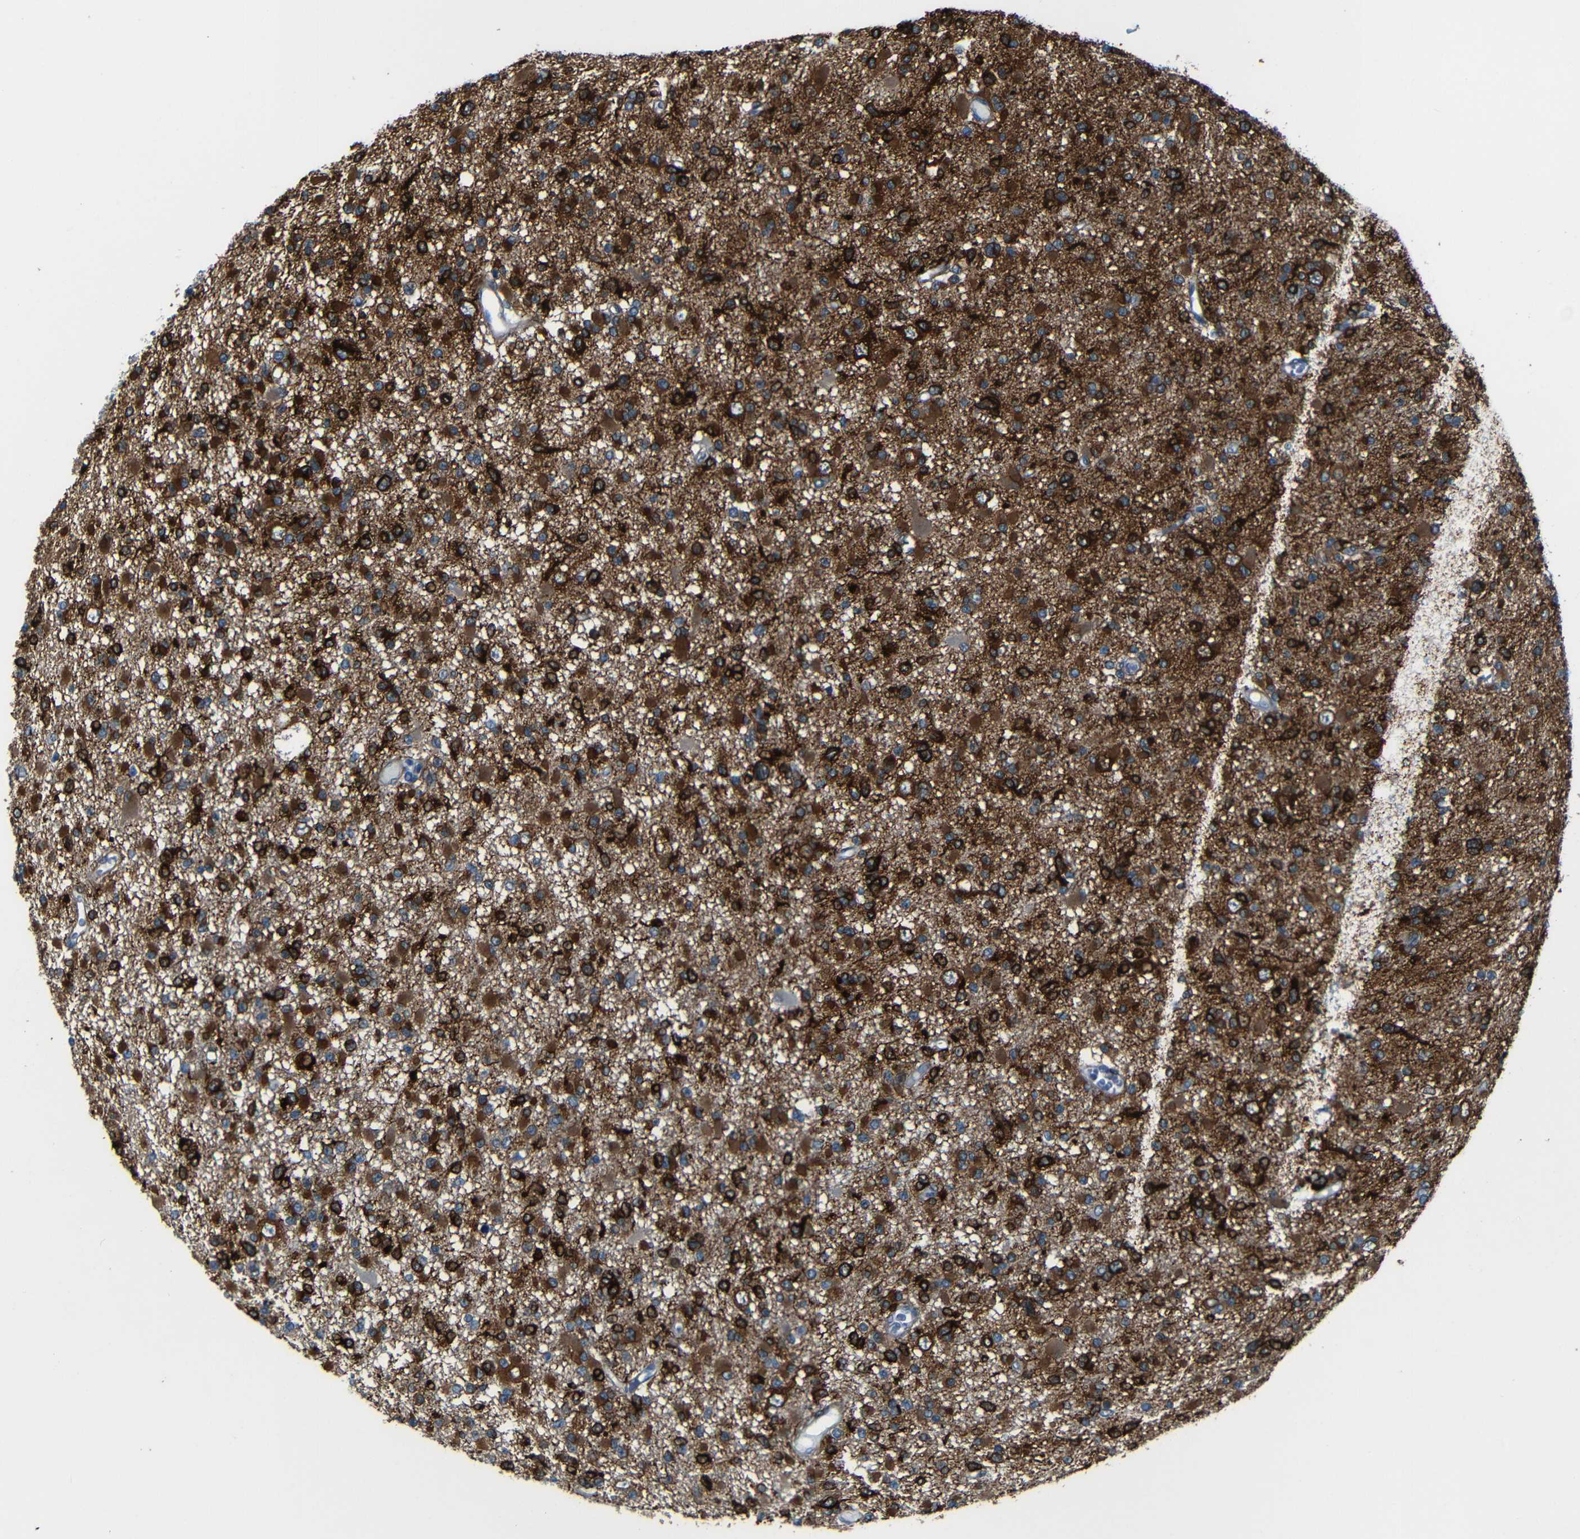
{"staining": {"intensity": "strong", "quantity": ">75%", "location": "cytoplasmic/membranous"}, "tissue": "glioma", "cell_type": "Tumor cells", "image_type": "cancer", "snomed": [{"axis": "morphology", "description": "Glioma, malignant, Low grade"}, {"axis": "topography", "description": "Brain"}], "caption": "Human low-grade glioma (malignant) stained with a protein marker exhibits strong staining in tumor cells.", "gene": "MAP2", "patient": {"sex": "female", "age": 22}}